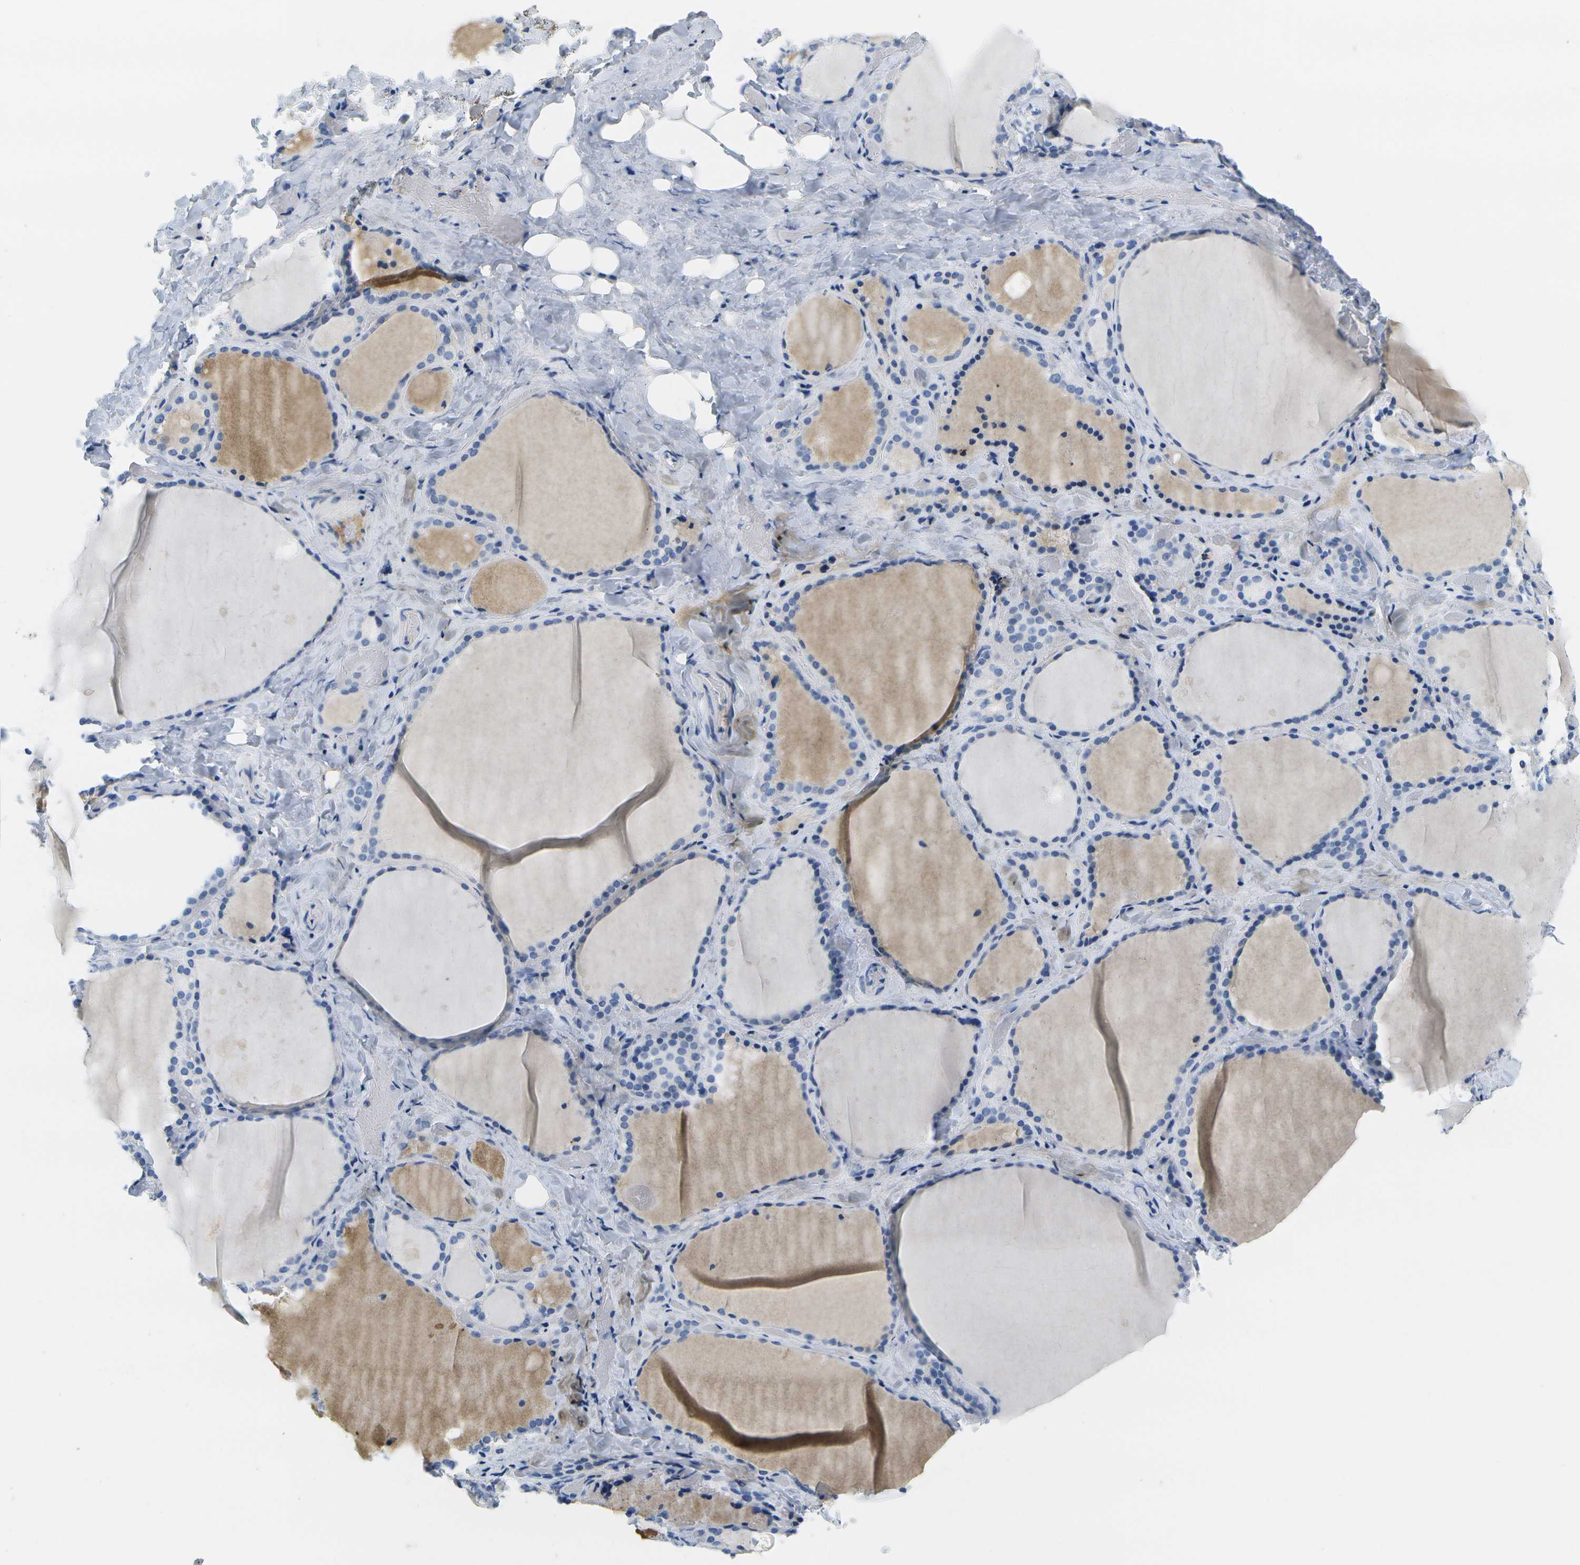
{"staining": {"intensity": "negative", "quantity": "none", "location": "none"}, "tissue": "thyroid gland", "cell_type": "Glandular cells", "image_type": "normal", "snomed": [{"axis": "morphology", "description": "Normal tissue, NOS"}, {"axis": "topography", "description": "Thyroid gland"}], "caption": "High power microscopy histopathology image of an immunohistochemistry (IHC) micrograph of unremarkable thyroid gland, revealing no significant staining in glandular cells. (DAB immunohistochemistry (IHC), high magnification).", "gene": "SERPINA1", "patient": {"sex": "female", "age": 44}}